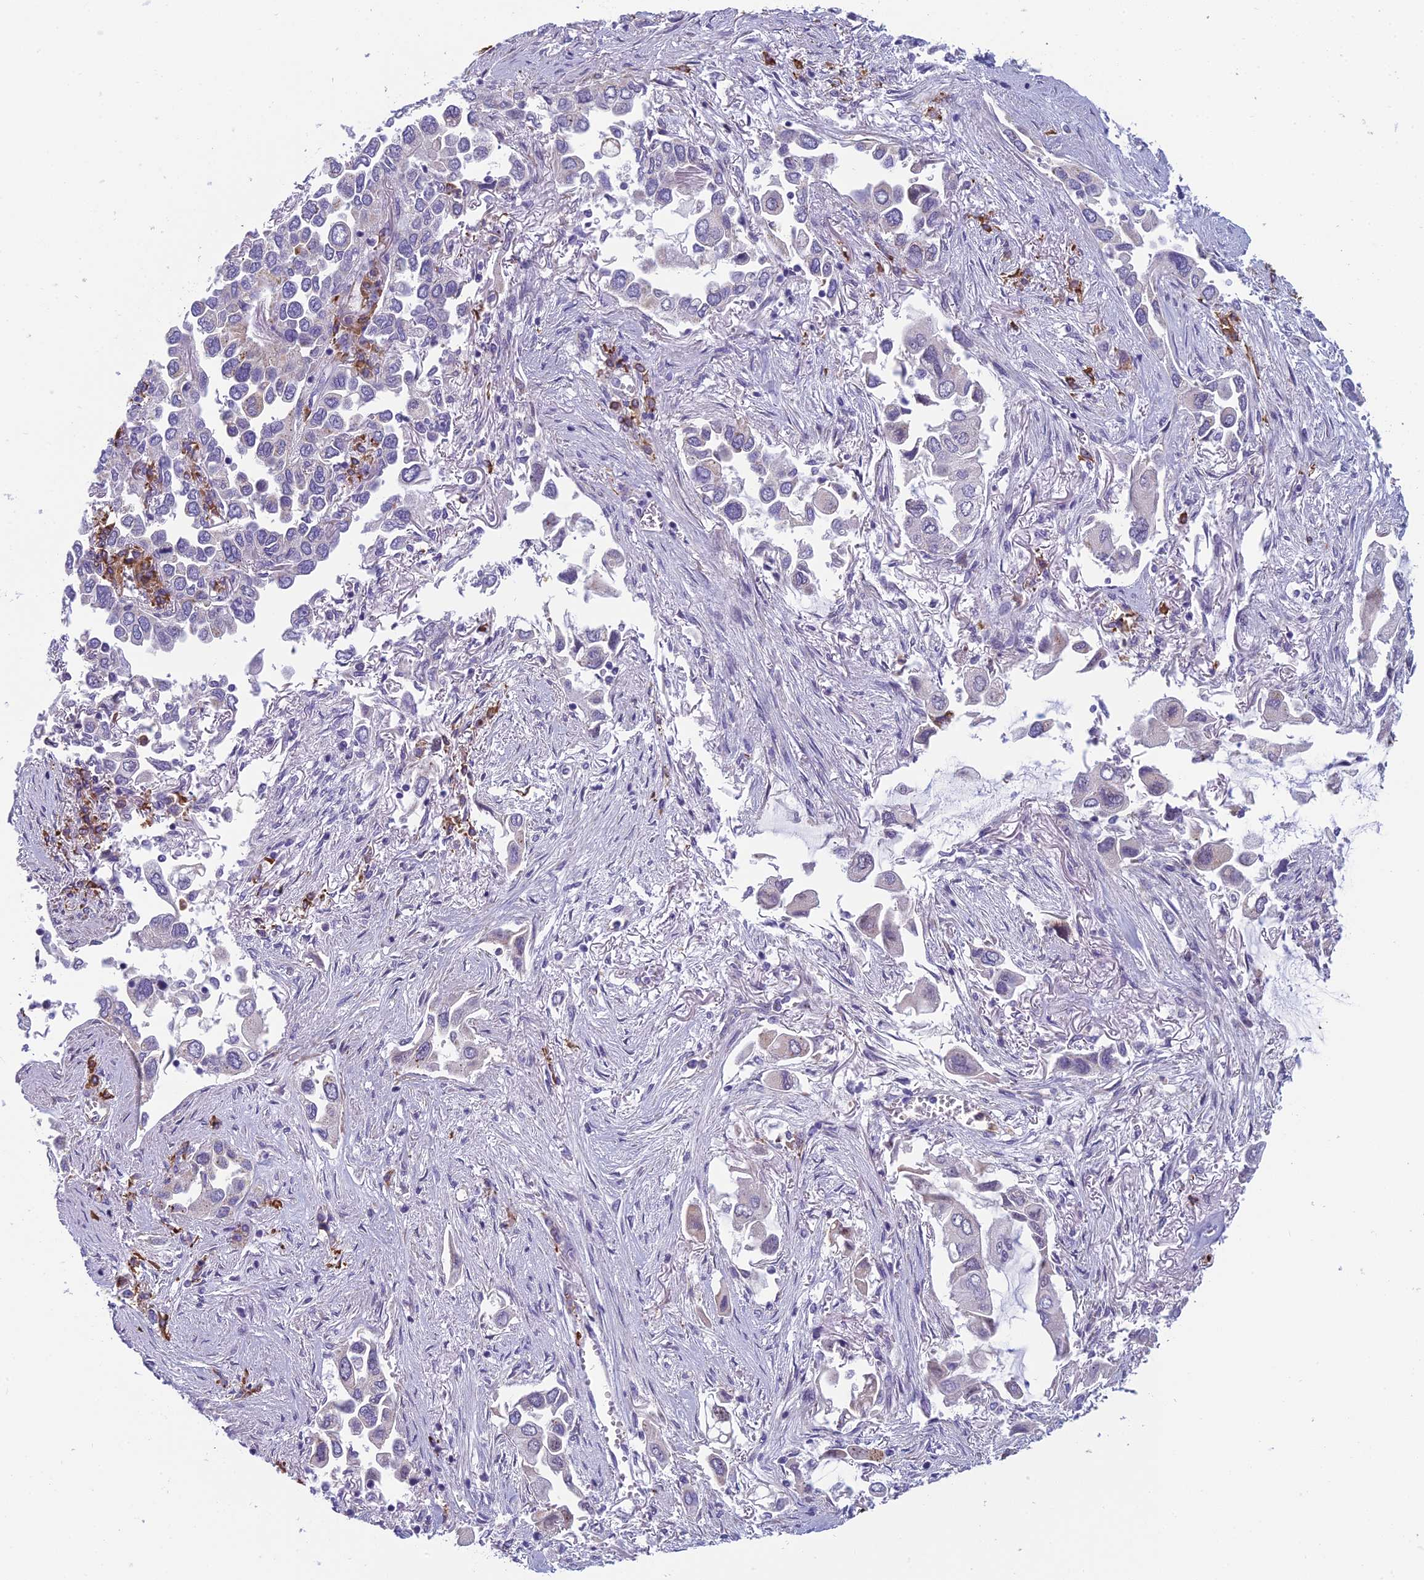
{"staining": {"intensity": "negative", "quantity": "none", "location": "none"}, "tissue": "lung cancer", "cell_type": "Tumor cells", "image_type": "cancer", "snomed": [{"axis": "morphology", "description": "Adenocarcinoma, NOS"}, {"axis": "topography", "description": "Lung"}], "caption": "High power microscopy image of an immunohistochemistry (IHC) histopathology image of lung adenocarcinoma, revealing no significant staining in tumor cells.", "gene": "NOC2L", "patient": {"sex": "female", "age": 76}}